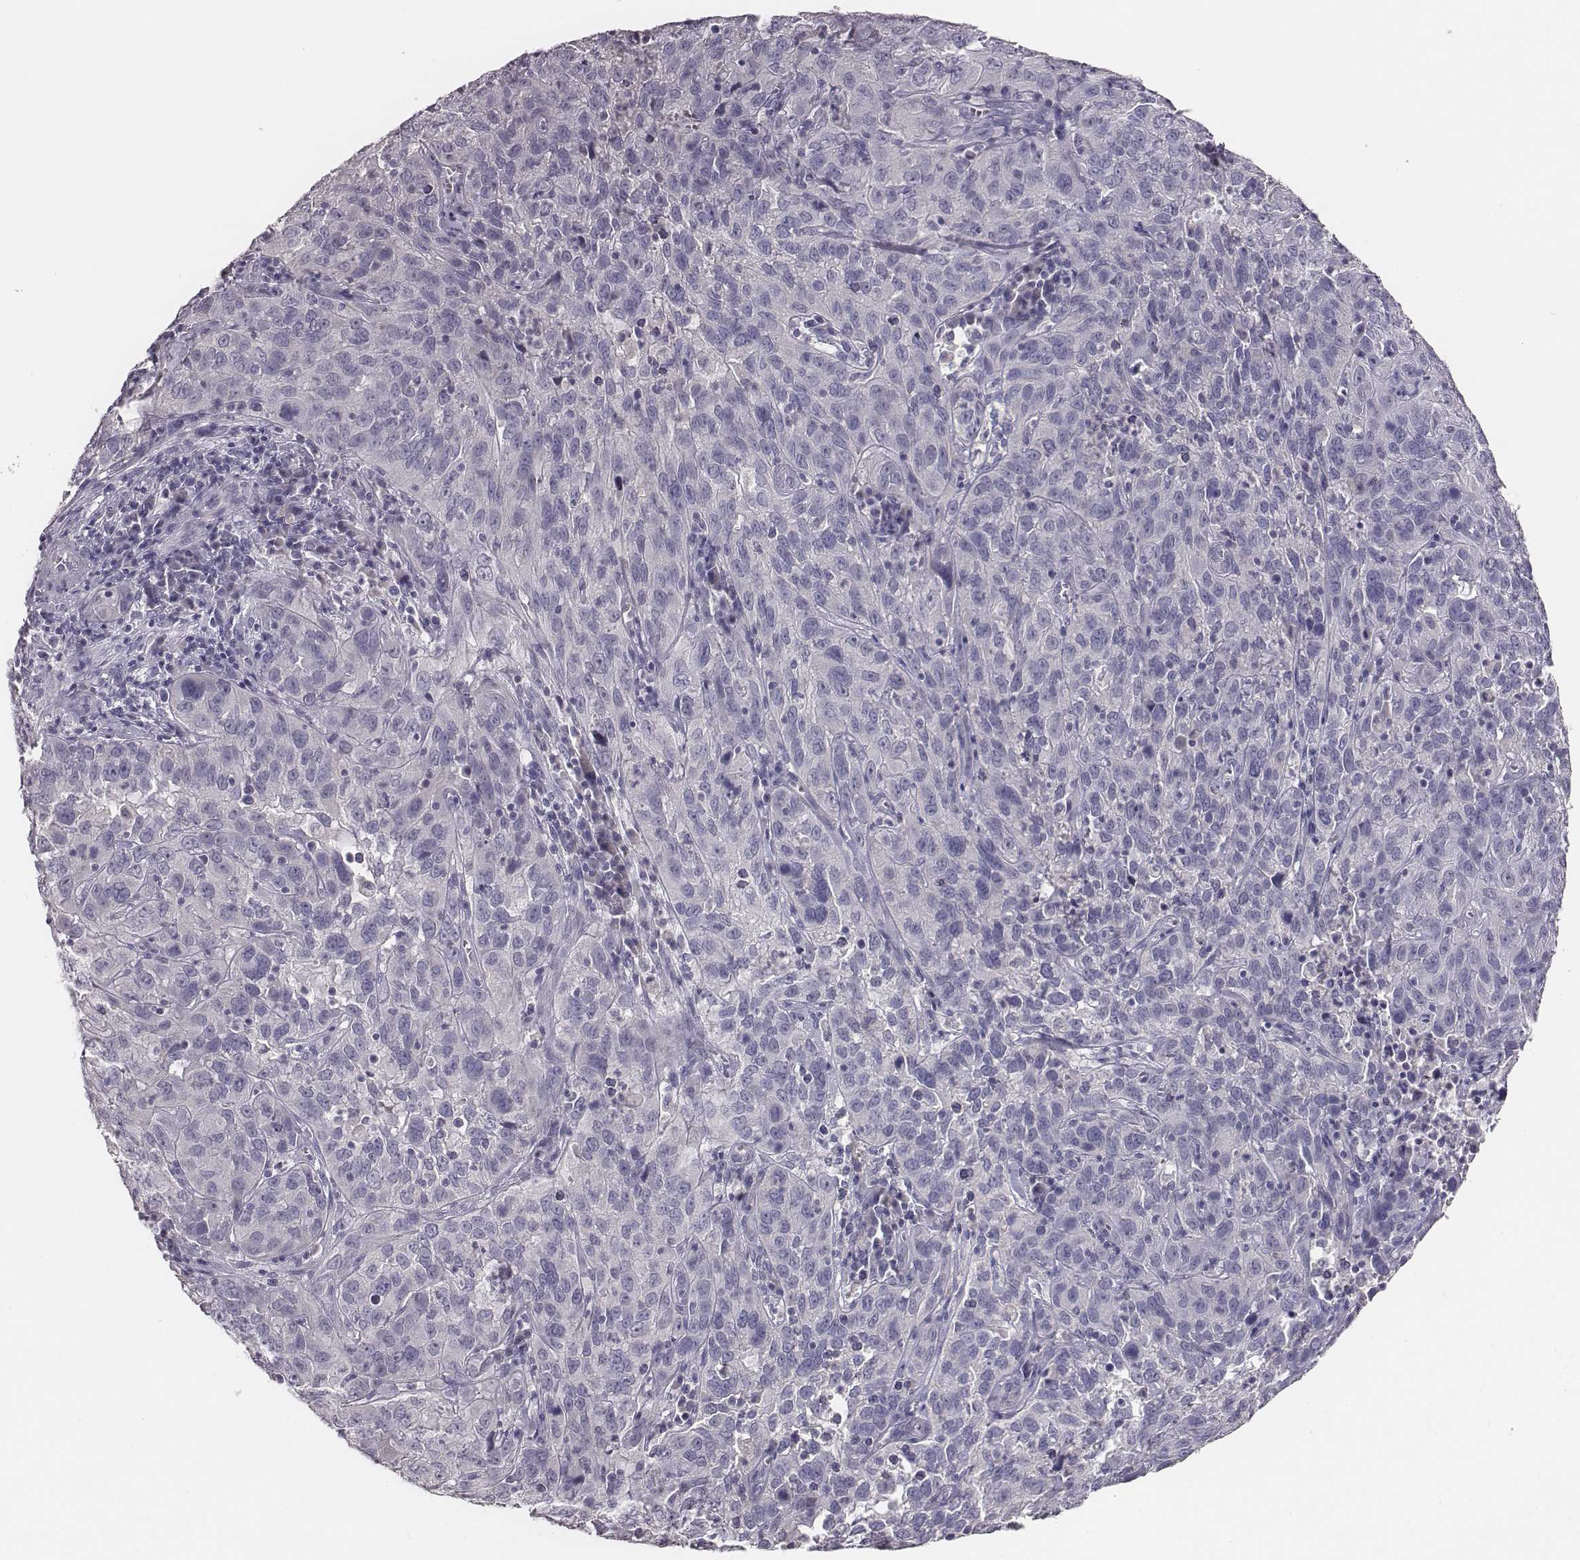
{"staining": {"intensity": "negative", "quantity": "none", "location": "none"}, "tissue": "cervical cancer", "cell_type": "Tumor cells", "image_type": "cancer", "snomed": [{"axis": "morphology", "description": "Squamous cell carcinoma, NOS"}, {"axis": "topography", "description": "Cervix"}], "caption": "The micrograph reveals no significant positivity in tumor cells of squamous cell carcinoma (cervical).", "gene": "MYH6", "patient": {"sex": "female", "age": 32}}